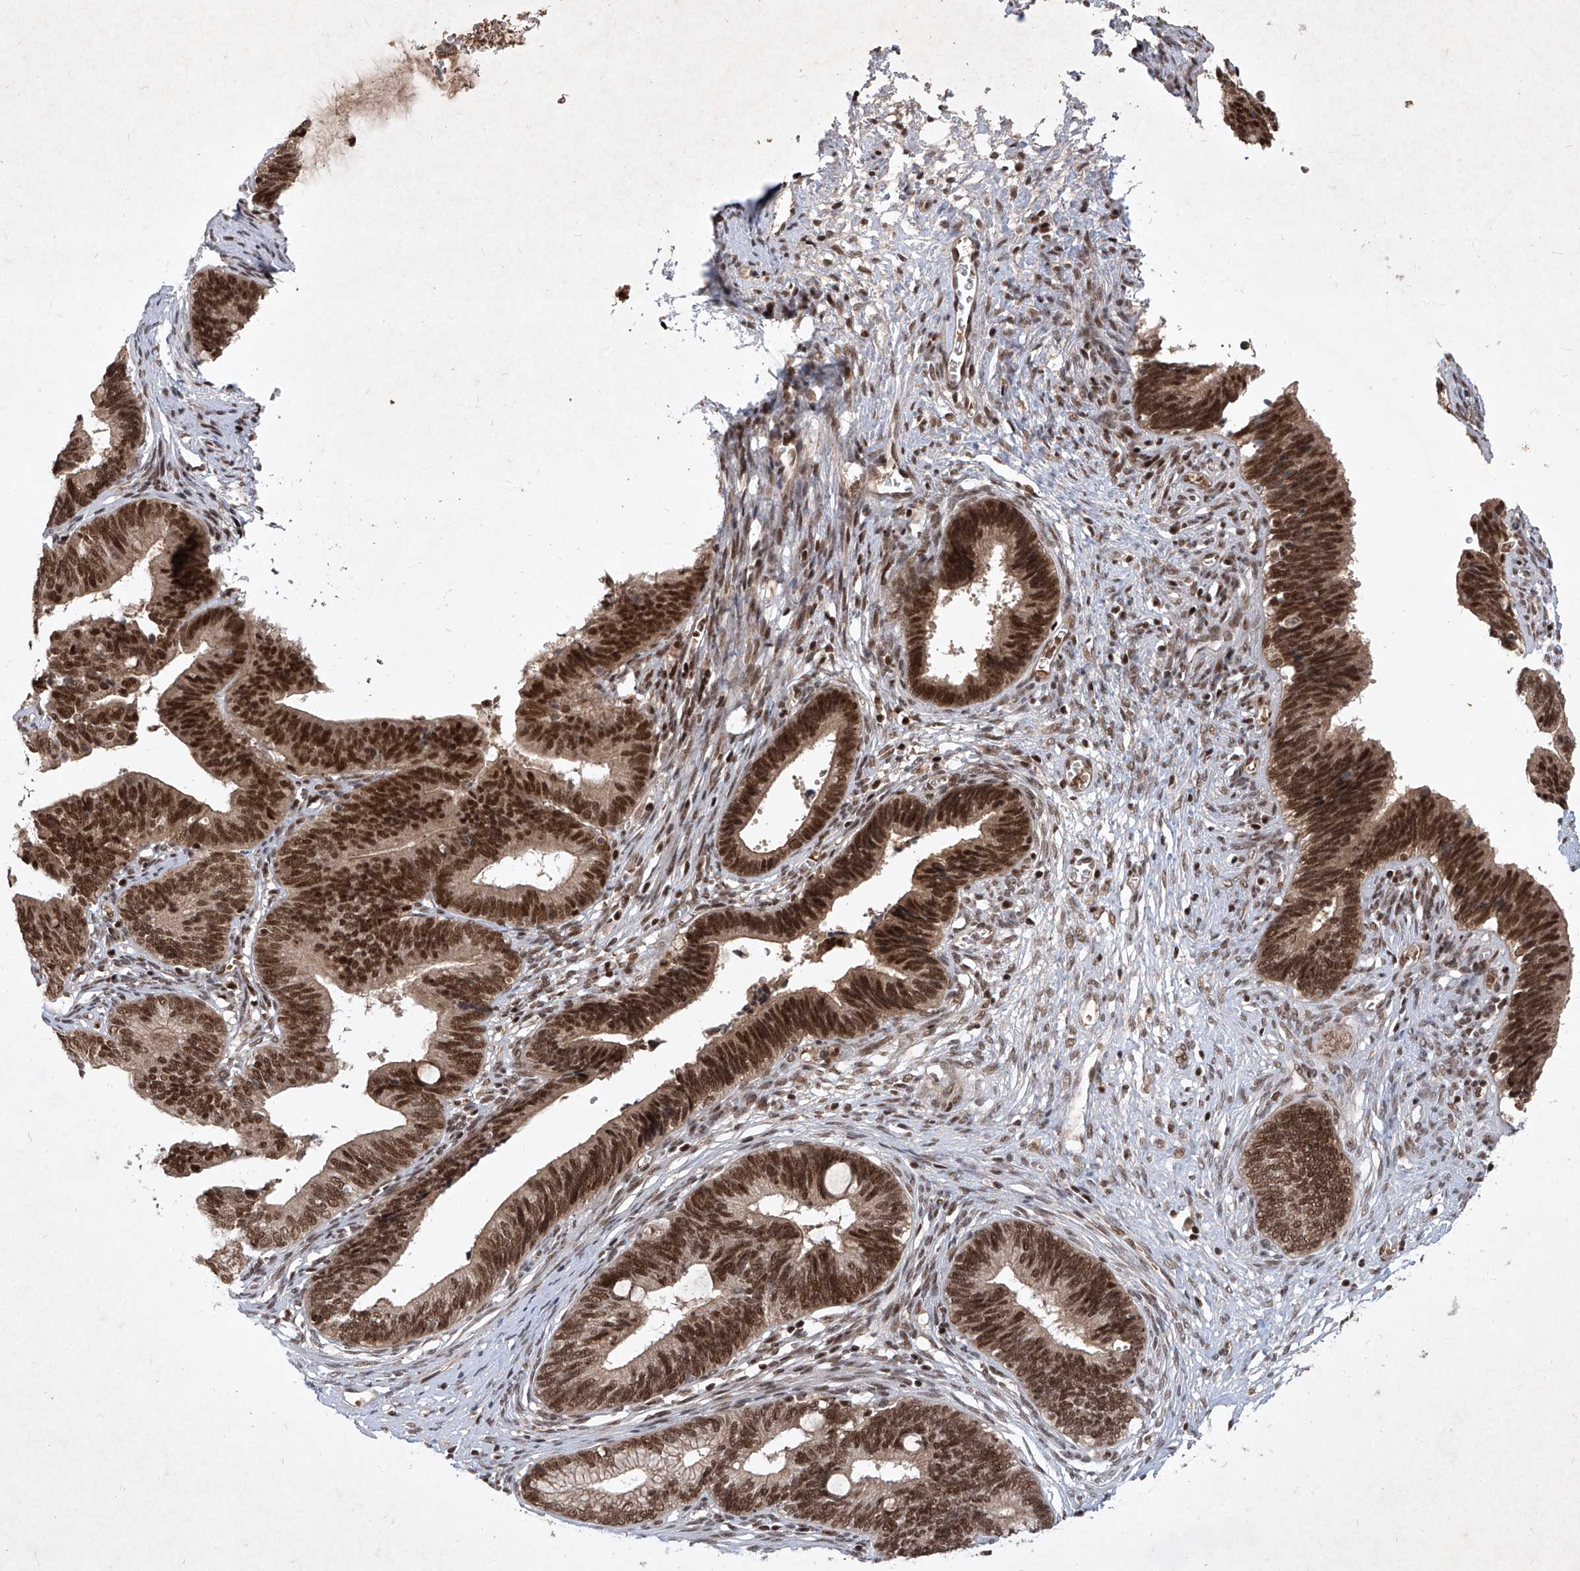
{"staining": {"intensity": "strong", "quantity": ">75%", "location": "cytoplasmic/membranous,nuclear"}, "tissue": "cervical cancer", "cell_type": "Tumor cells", "image_type": "cancer", "snomed": [{"axis": "morphology", "description": "Adenocarcinoma, NOS"}, {"axis": "topography", "description": "Cervix"}], "caption": "Immunohistochemistry image of human cervical cancer (adenocarcinoma) stained for a protein (brown), which reveals high levels of strong cytoplasmic/membranous and nuclear expression in approximately >75% of tumor cells.", "gene": "IRF2", "patient": {"sex": "female", "age": 44}}